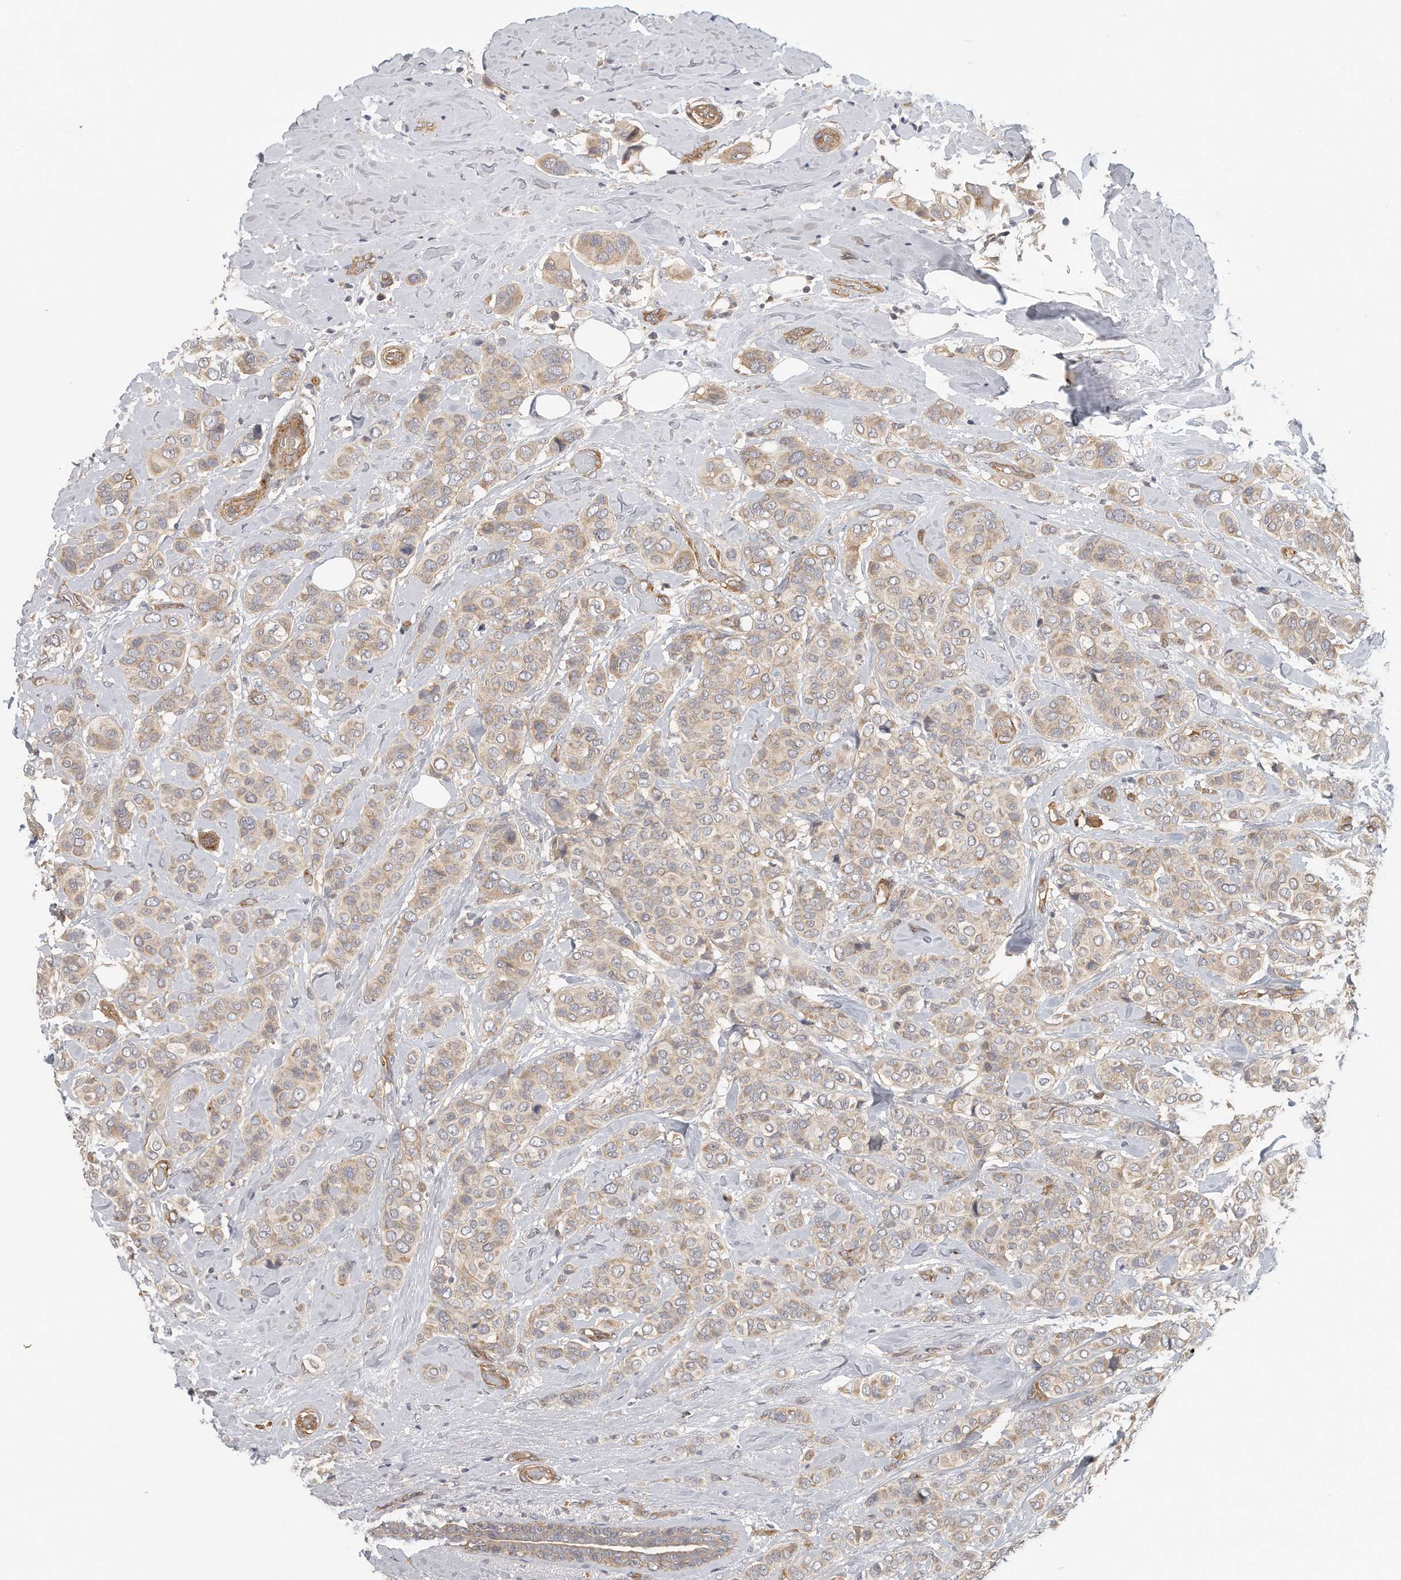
{"staining": {"intensity": "weak", "quantity": ">75%", "location": "cytoplasmic/membranous"}, "tissue": "breast cancer", "cell_type": "Tumor cells", "image_type": "cancer", "snomed": [{"axis": "morphology", "description": "Lobular carcinoma"}, {"axis": "topography", "description": "Breast"}], "caption": "Lobular carcinoma (breast) stained with a protein marker exhibits weak staining in tumor cells.", "gene": "MTERF4", "patient": {"sex": "female", "age": 51}}